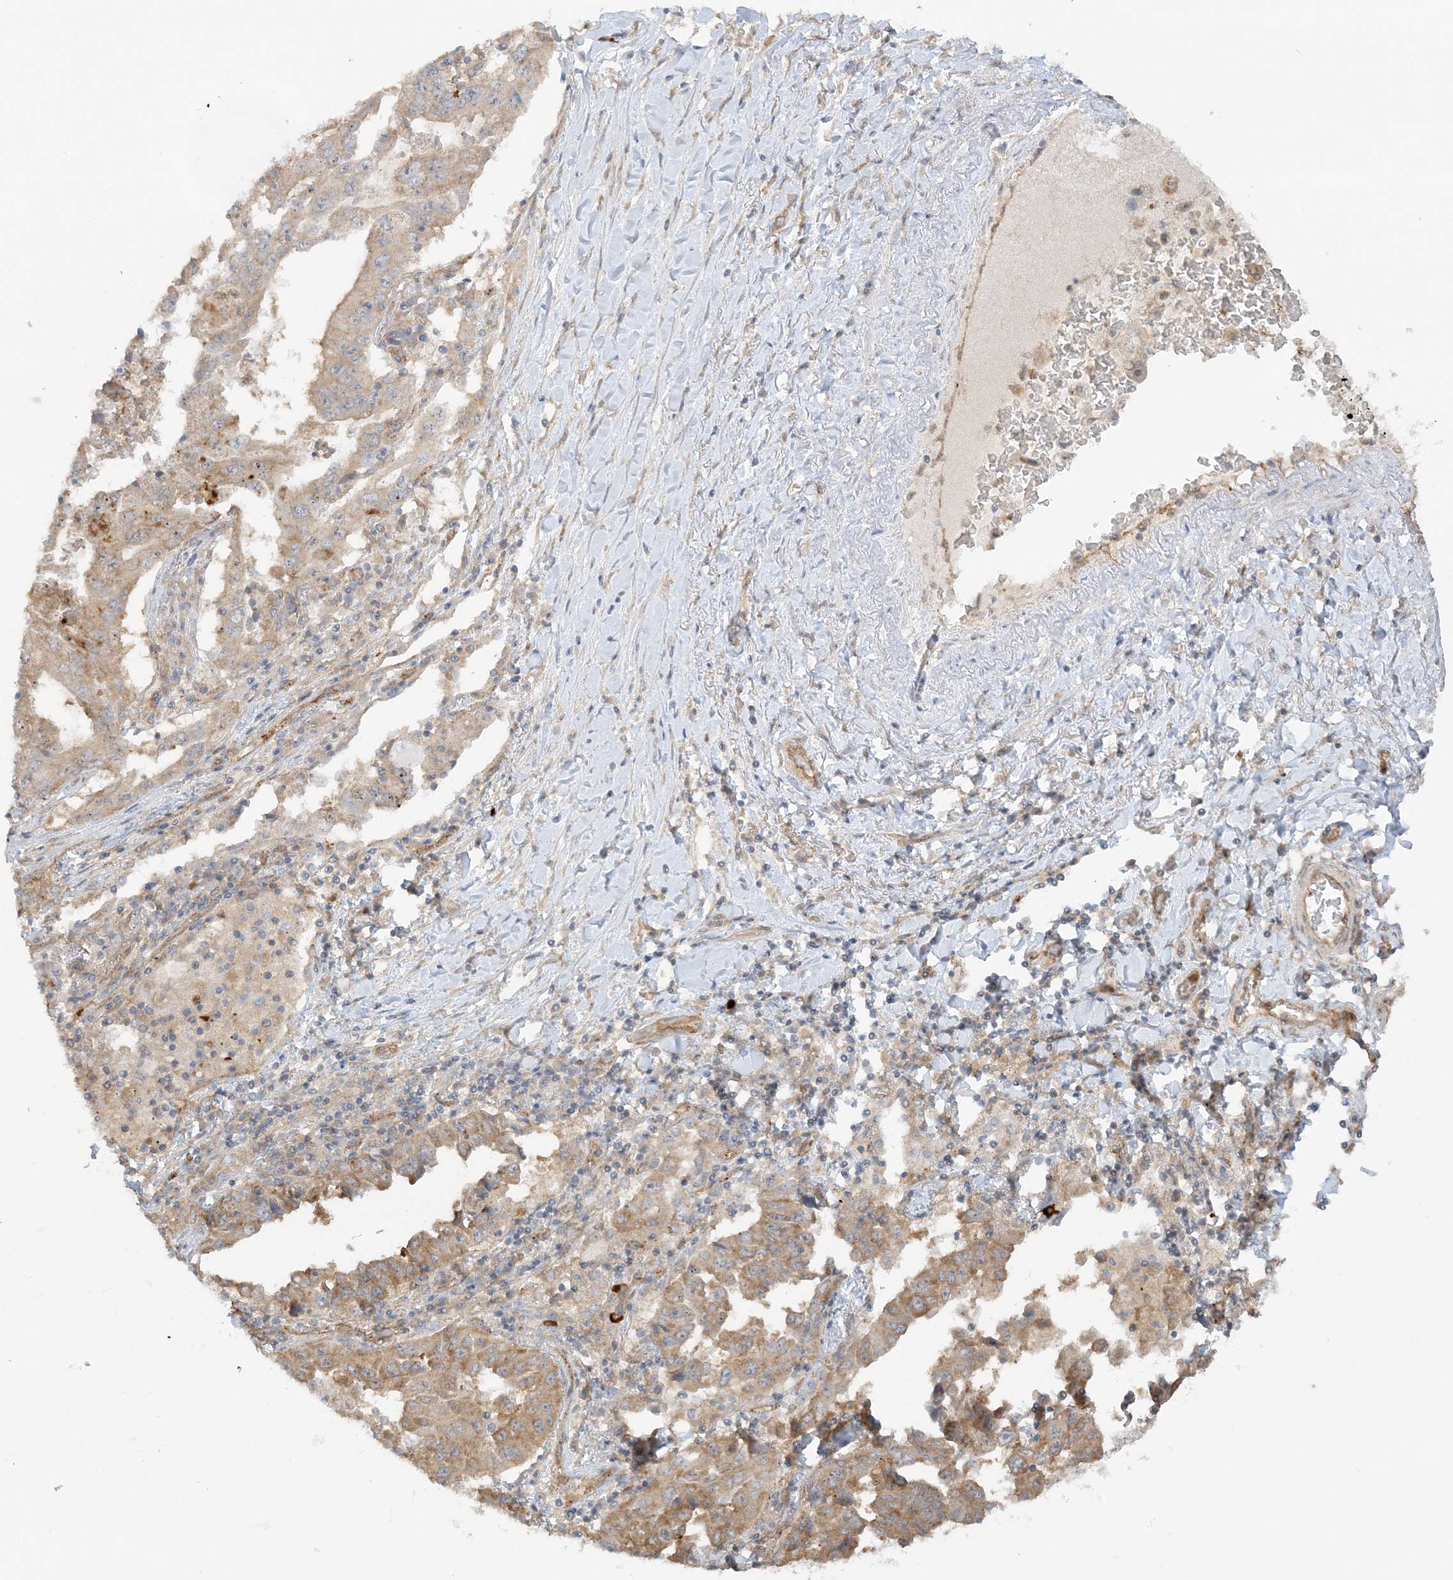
{"staining": {"intensity": "moderate", "quantity": "25%-75%", "location": "cytoplasmic/membranous"}, "tissue": "lung cancer", "cell_type": "Tumor cells", "image_type": "cancer", "snomed": [{"axis": "morphology", "description": "Adenocarcinoma, NOS"}, {"axis": "topography", "description": "Lung"}], "caption": "Immunohistochemistry micrograph of neoplastic tissue: human lung cancer stained using IHC displays medium levels of moderate protein expression localized specifically in the cytoplasmic/membranous of tumor cells, appearing as a cytoplasmic/membranous brown color.", "gene": "UBAP2L", "patient": {"sex": "female", "age": 51}}